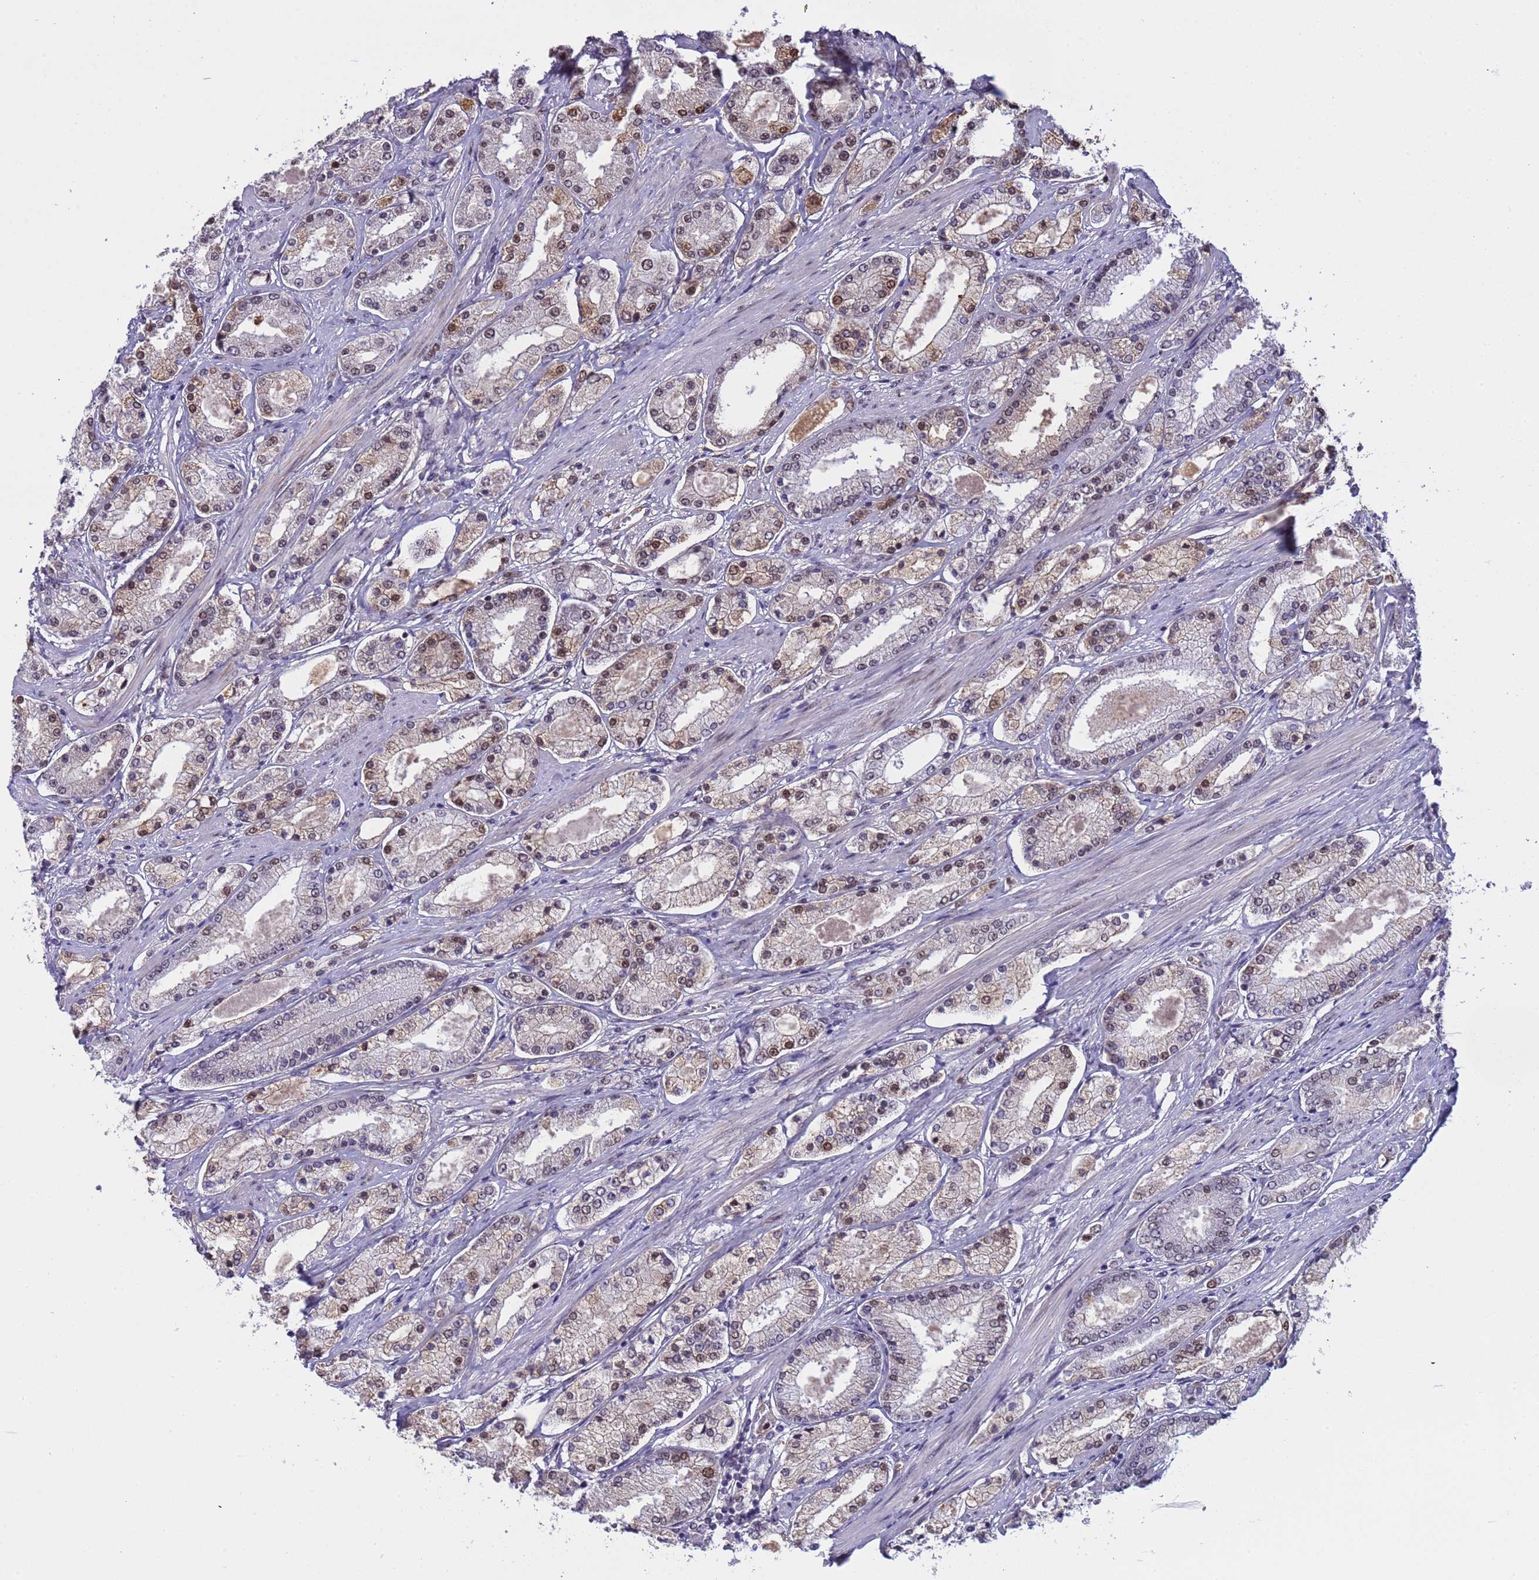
{"staining": {"intensity": "moderate", "quantity": "25%-75%", "location": "nuclear"}, "tissue": "prostate cancer", "cell_type": "Tumor cells", "image_type": "cancer", "snomed": [{"axis": "morphology", "description": "Adenocarcinoma, High grade"}, {"axis": "topography", "description": "Prostate"}], "caption": "High-power microscopy captured an immunohistochemistry photomicrograph of high-grade adenocarcinoma (prostate), revealing moderate nuclear expression in about 25%-75% of tumor cells.", "gene": "SRRT", "patient": {"sex": "male", "age": 69}}